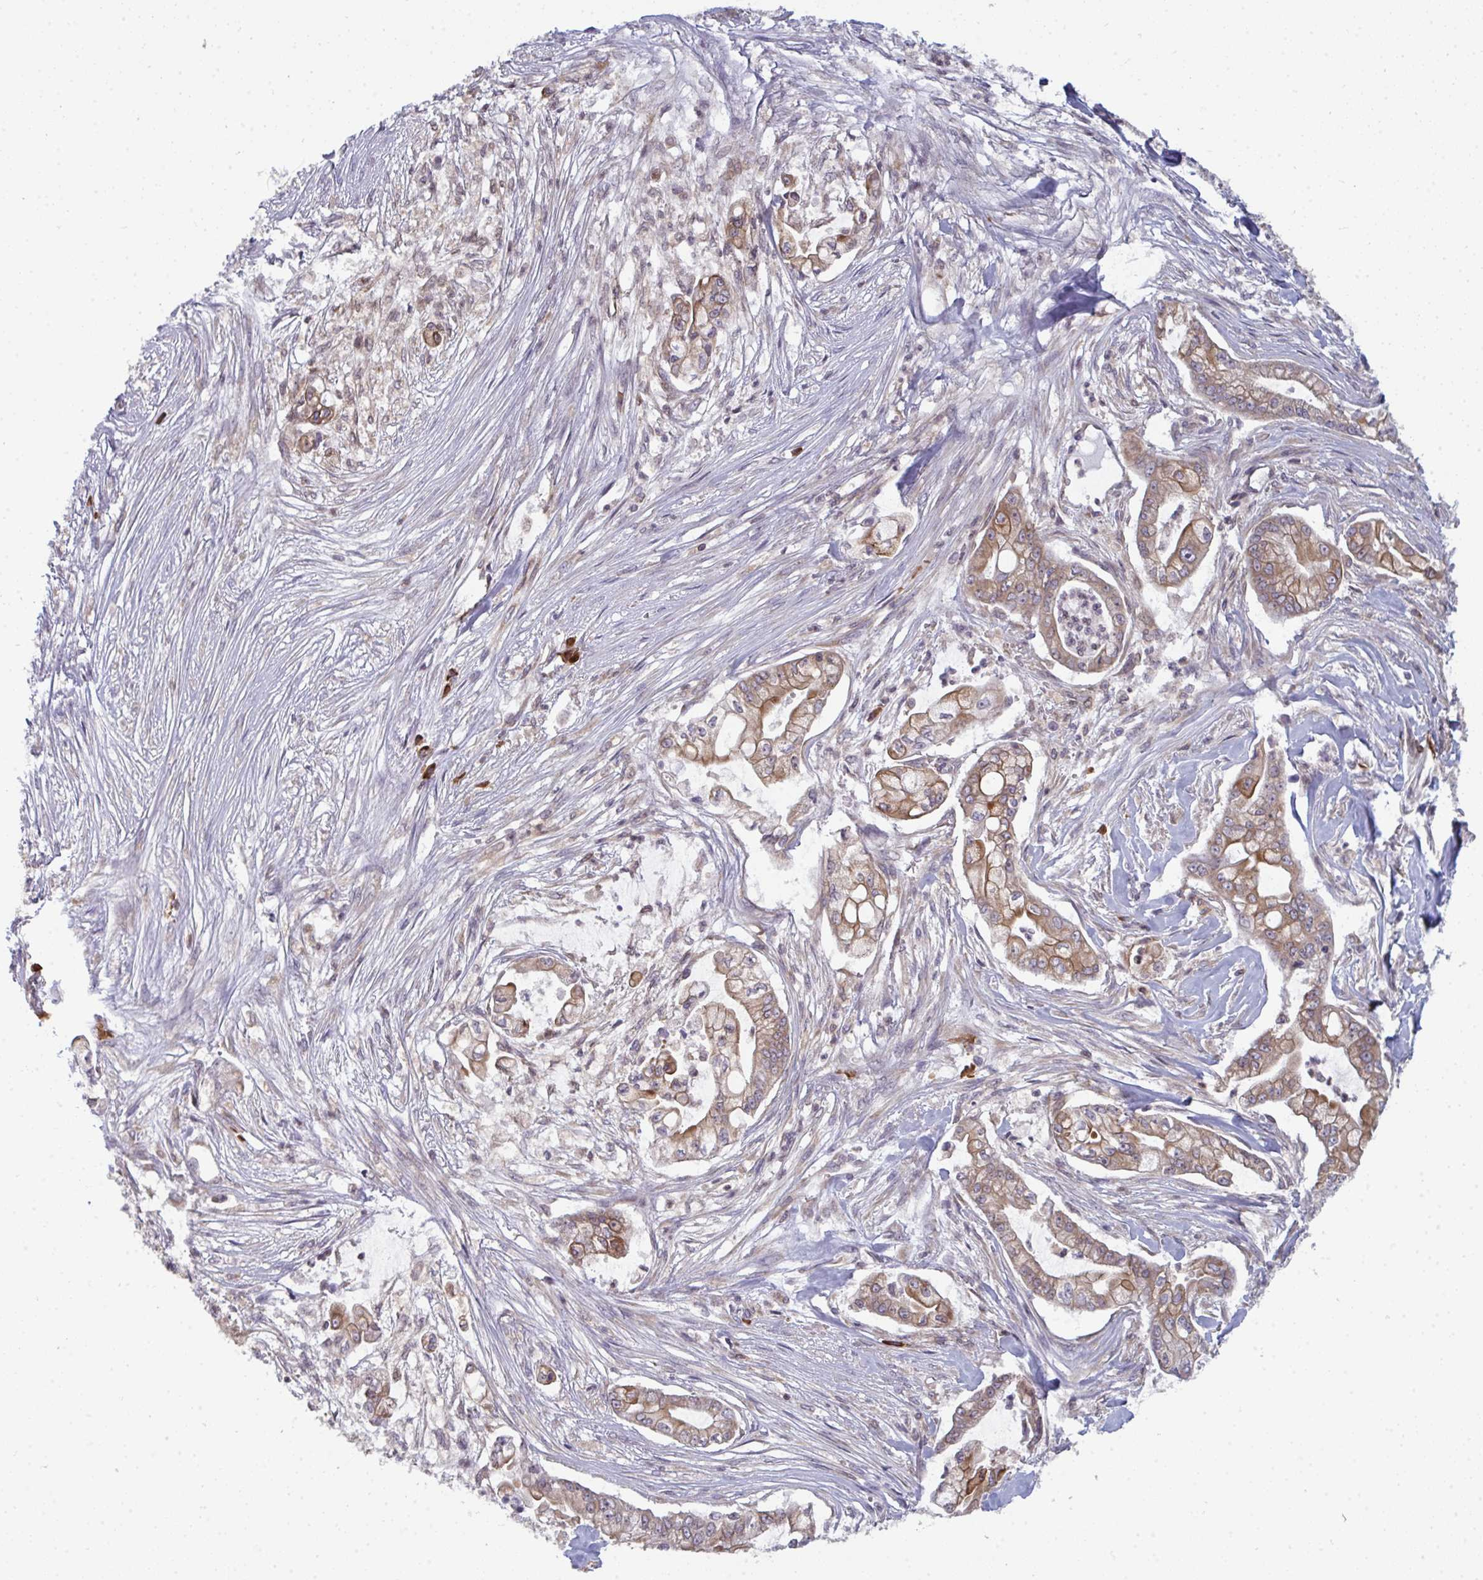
{"staining": {"intensity": "moderate", "quantity": ">75%", "location": "cytoplasmic/membranous"}, "tissue": "pancreatic cancer", "cell_type": "Tumor cells", "image_type": "cancer", "snomed": [{"axis": "morphology", "description": "Adenocarcinoma, NOS"}, {"axis": "topography", "description": "Pancreas"}], "caption": "Immunohistochemical staining of human pancreatic cancer reveals medium levels of moderate cytoplasmic/membranous staining in approximately >75% of tumor cells.", "gene": "LYSMD4", "patient": {"sex": "female", "age": 69}}